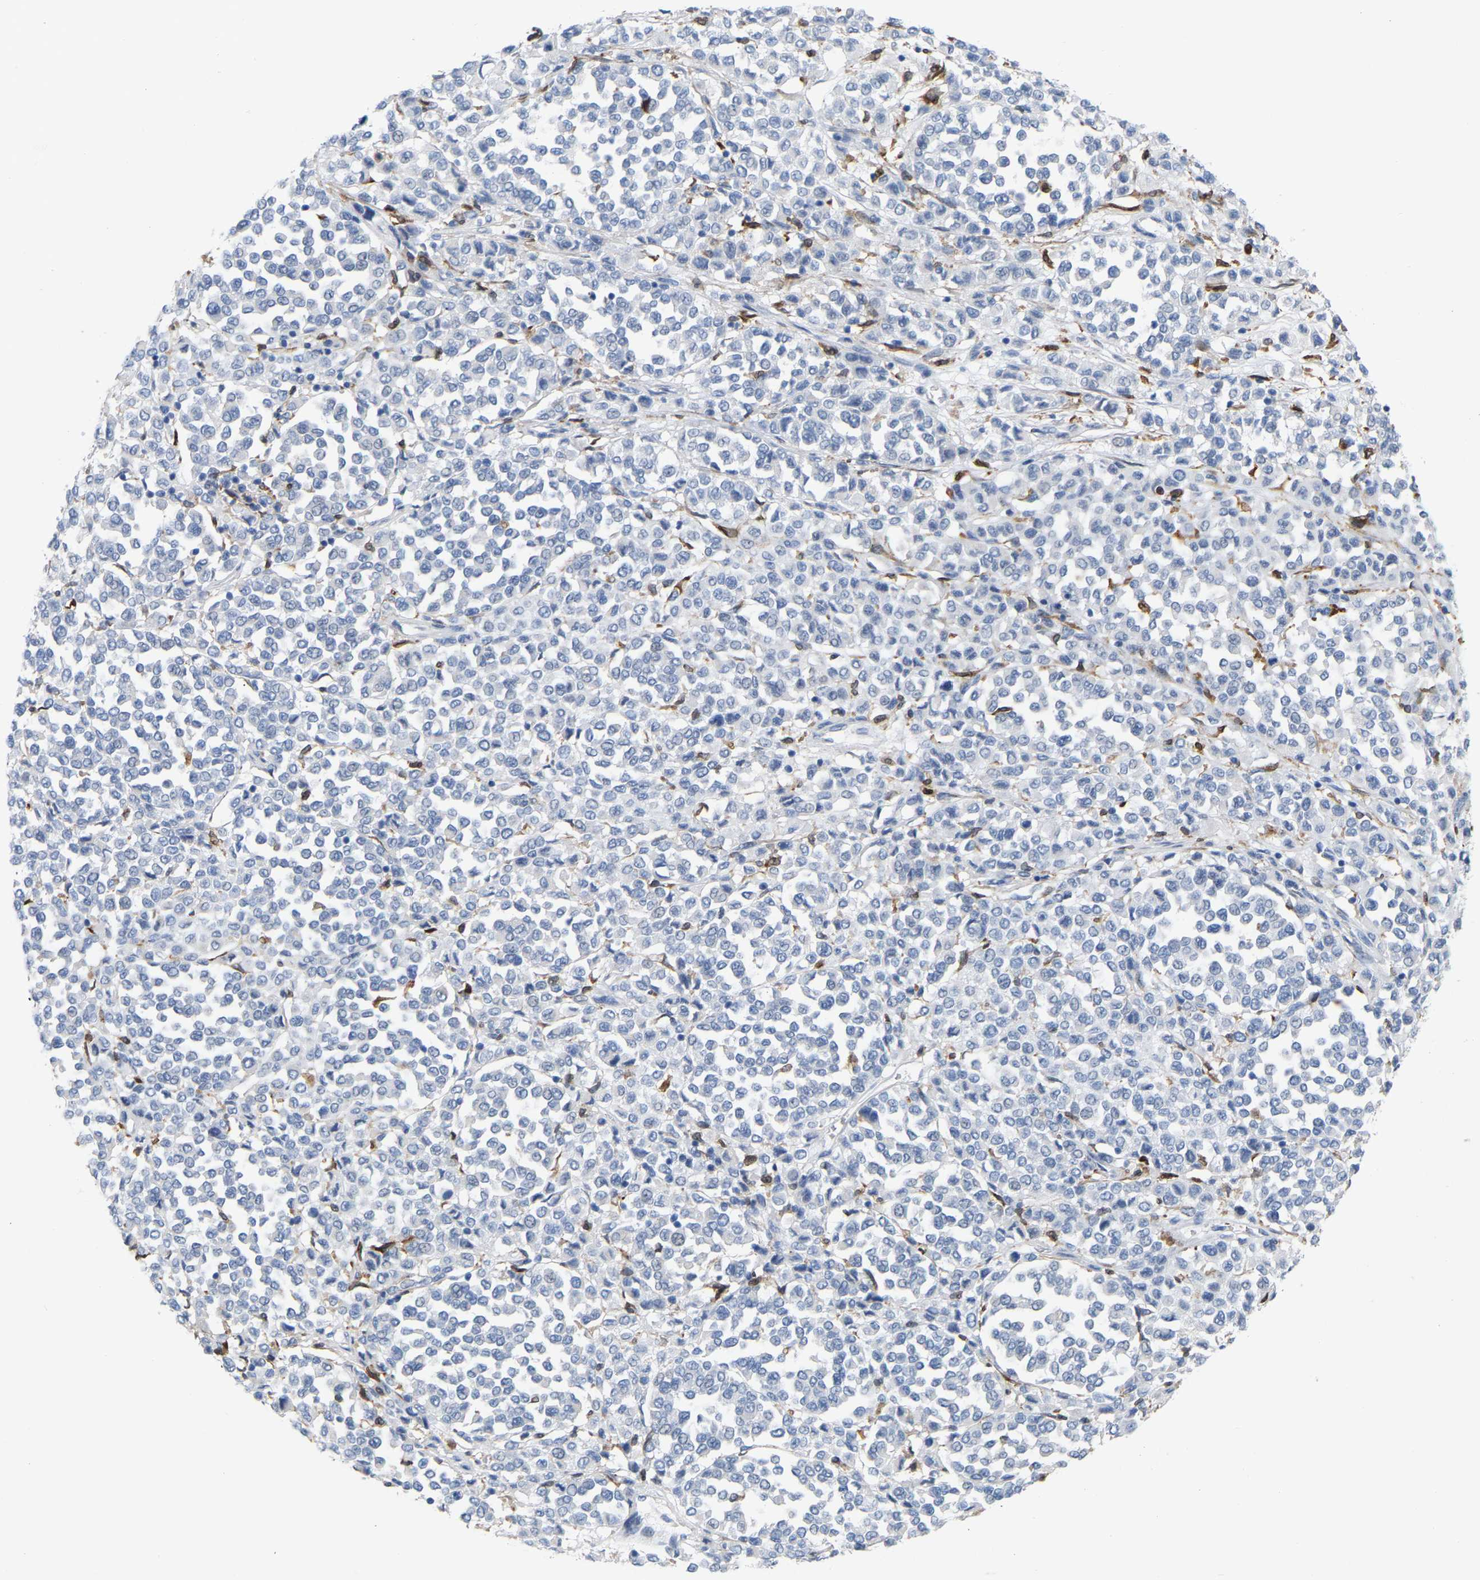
{"staining": {"intensity": "negative", "quantity": "none", "location": "none"}, "tissue": "melanoma", "cell_type": "Tumor cells", "image_type": "cancer", "snomed": [{"axis": "morphology", "description": "Malignant melanoma, Metastatic site"}, {"axis": "topography", "description": "Pancreas"}], "caption": "This is an IHC micrograph of malignant melanoma (metastatic site). There is no positivity in tumor cells.", "gene": "PTGS1", "patient": {"sex": "female", "age": 30}}